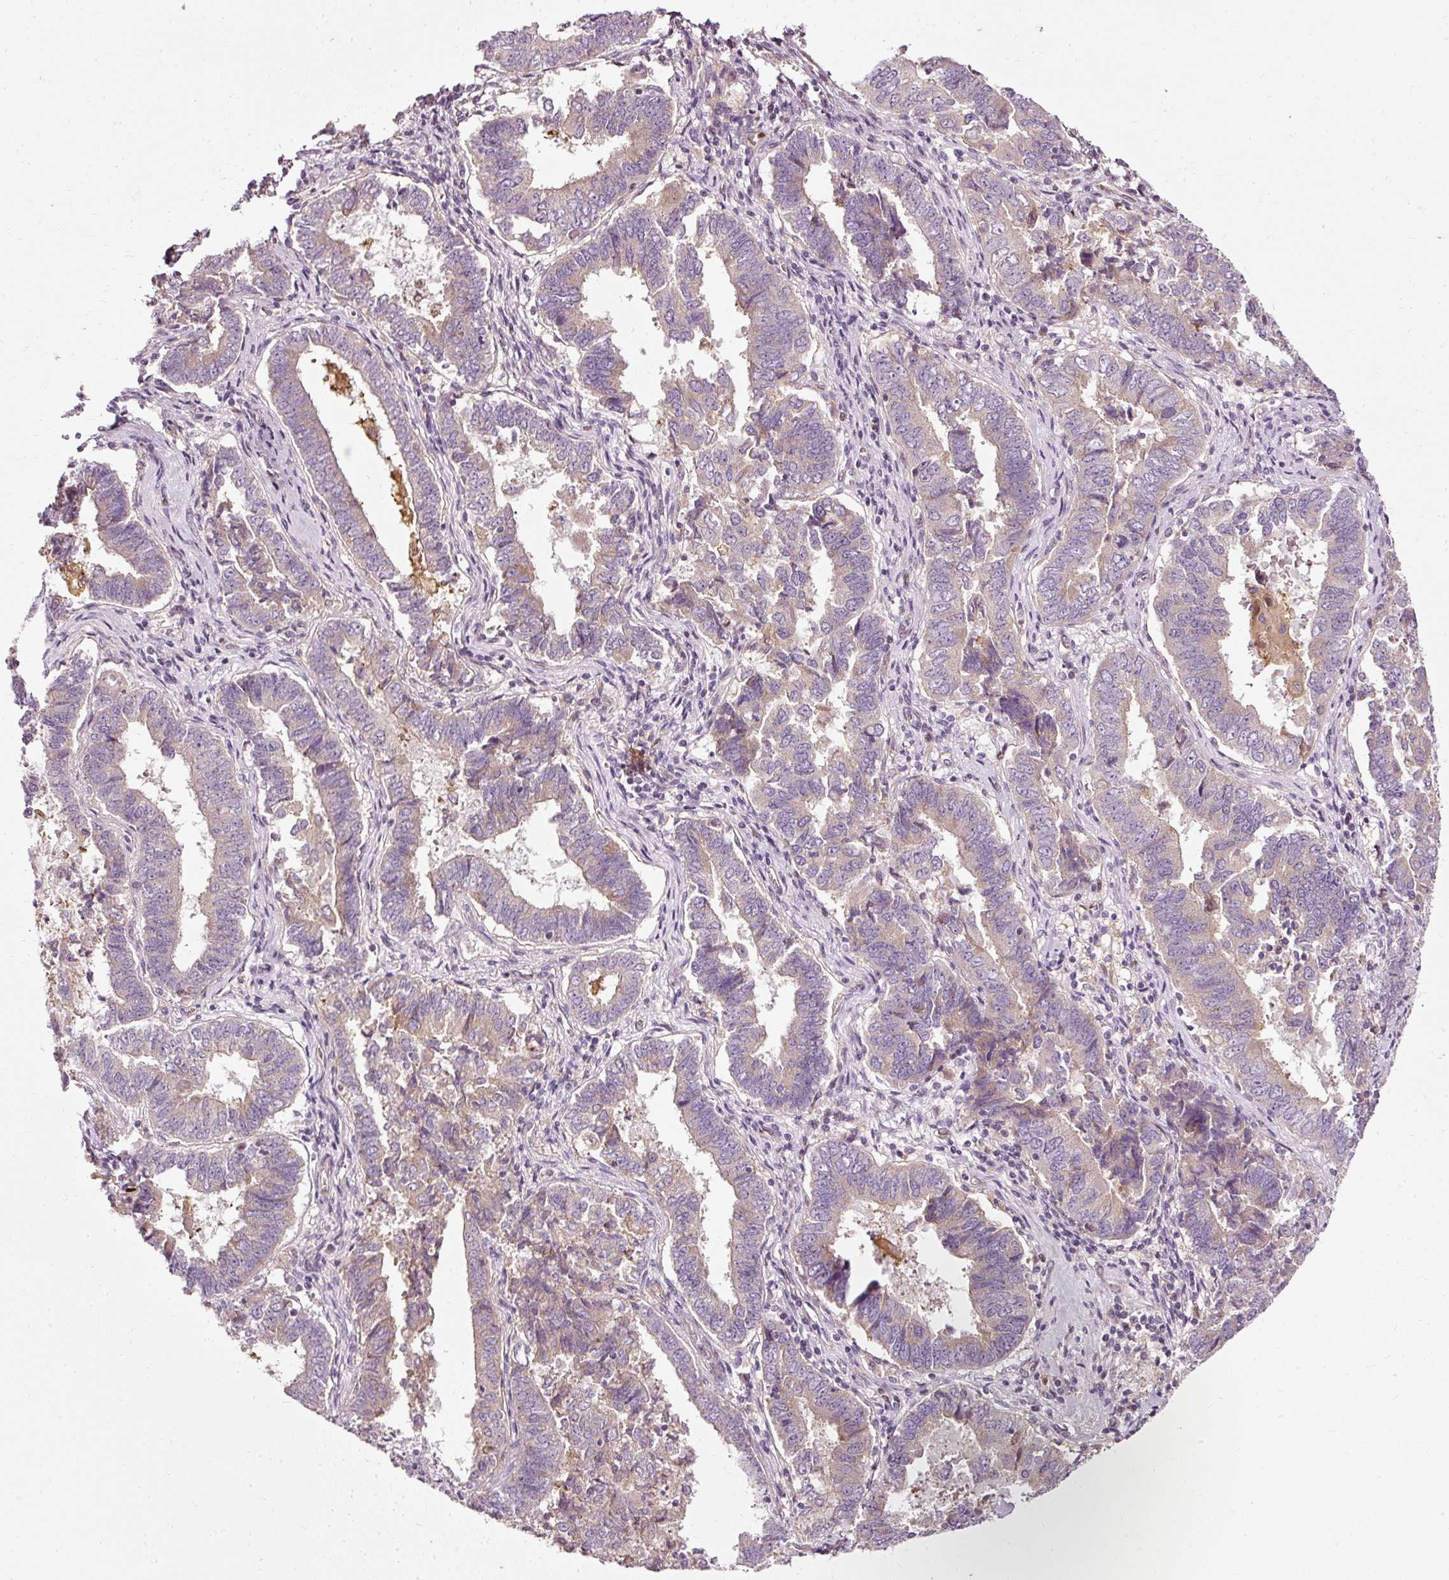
{"staining": {"intensity": "weak", "quantity": "<25%", "location": "cytoplasmic/membranous"}, "tissue": "endometrial cancer", "cell_type": "Tumor cells", "image_type": "cancer", "snomed": [{"axis": "morphology", "description": "Adenocarcinoma, NOS"}, {"axis": "topography", "description": "Endometrium"}], "caption": "High power microscopy photomicrograph of an immunohistochemistry histopathology image of endometrial adenocarcinoma, revealing no significant positivity in tumor cells. (DAB (3,3'-diaminobenzidine) immunohistochemistry visualized using brightfield microscopy, high magnification).", "gene": "NAPA", "patient": {"sex": "female", "age": 72}}